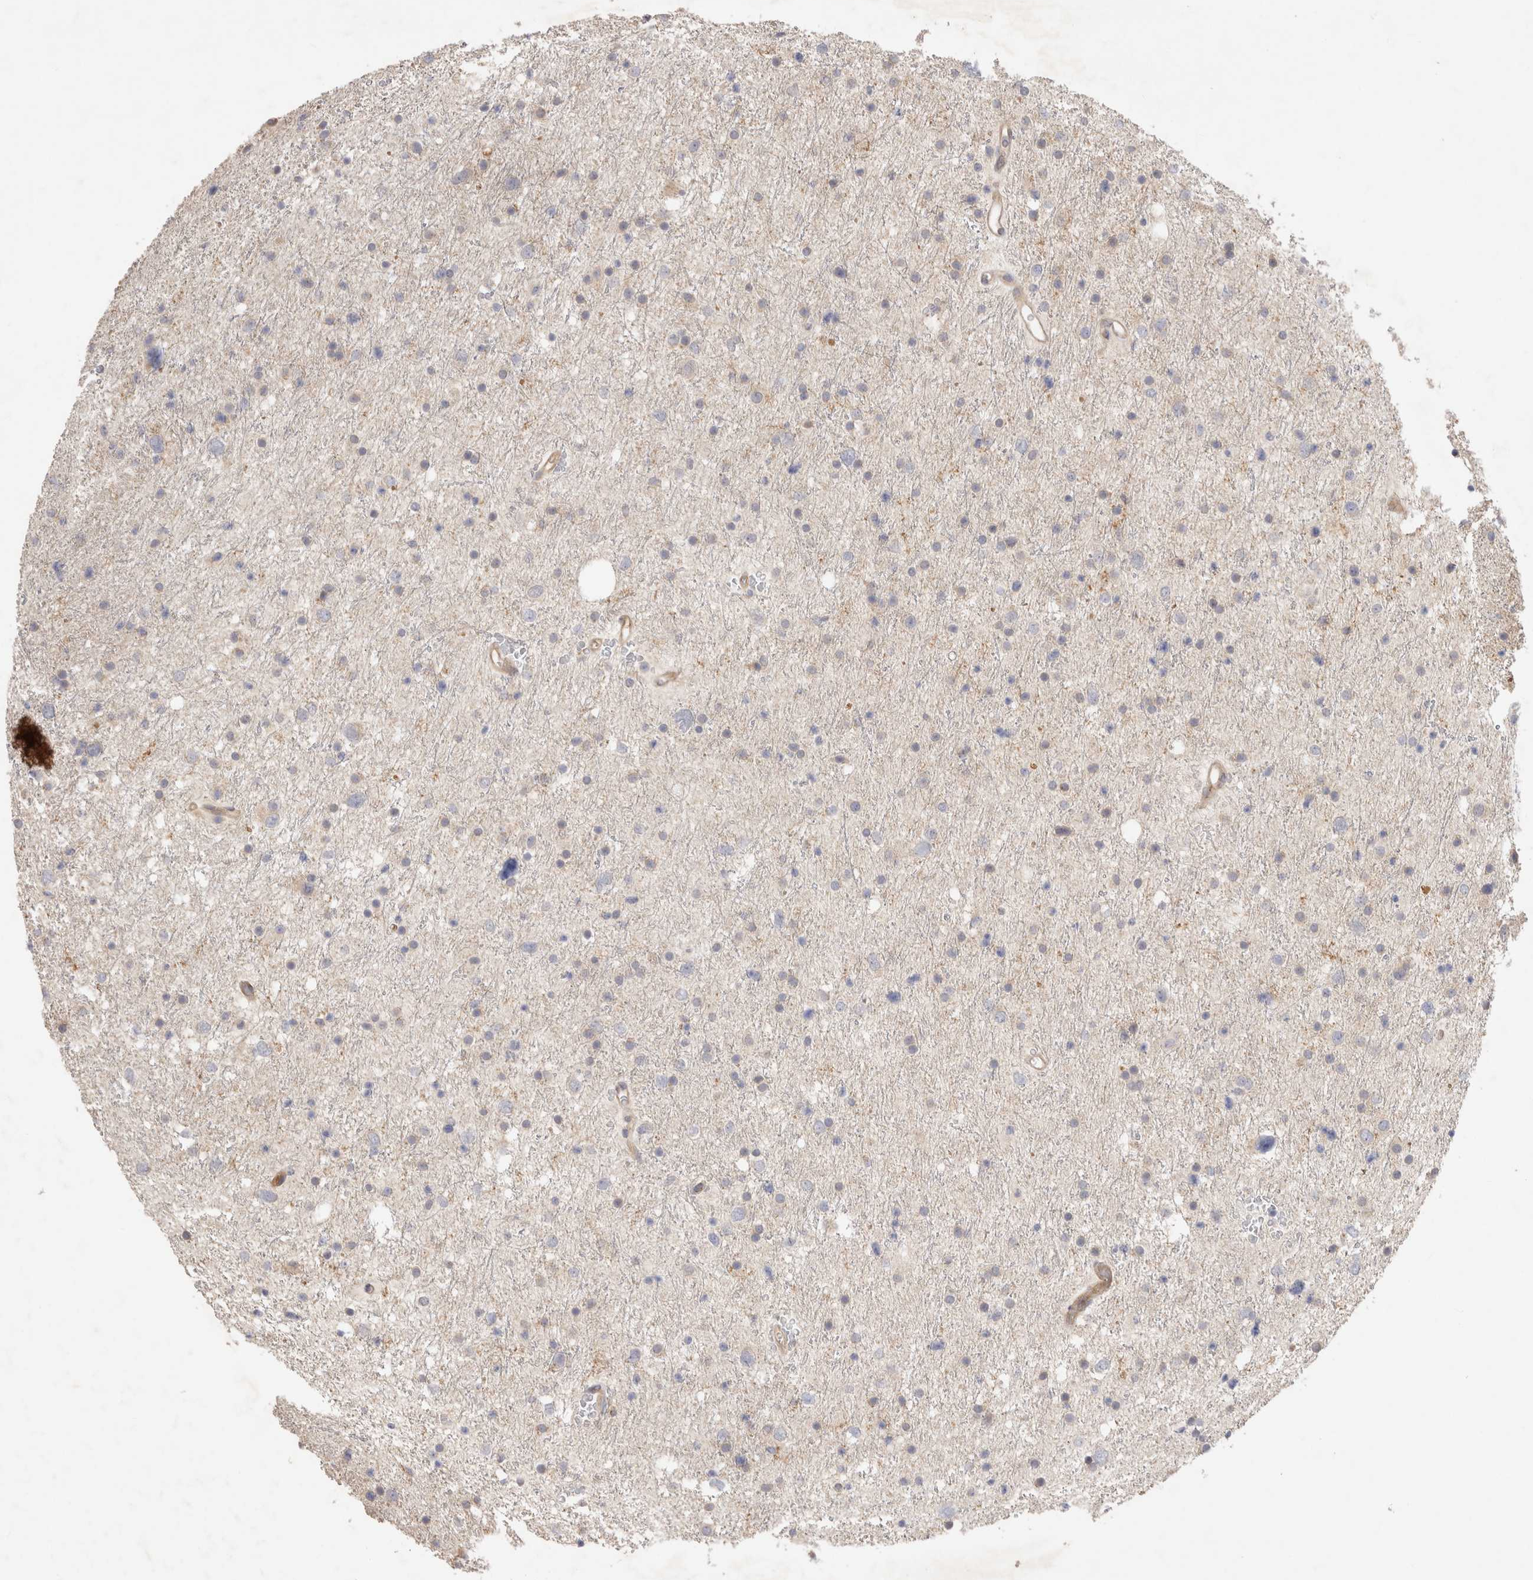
{"staining": {"intensity": "weak", "quantity": "<25%", "location": "cytoplasmic/membranous"}, "tissue": "glioma", "cell_type": "Tumor cells", "image_type": "cancer", "snomed": [{"axis": "morphology", "description": "Glioma, malignant, Low grade"}, {"axis": "topography", "description": "Brain"}], "caption": "High magnification brightfield microscopy of malignant glioma (low-grade) stained with DAB (brown) and counterstained with hematoxylin (blue): tumor cells show no significant positivity.", "gene": "PPP1R42", "patient": {"sex": "female", "age": 37}}